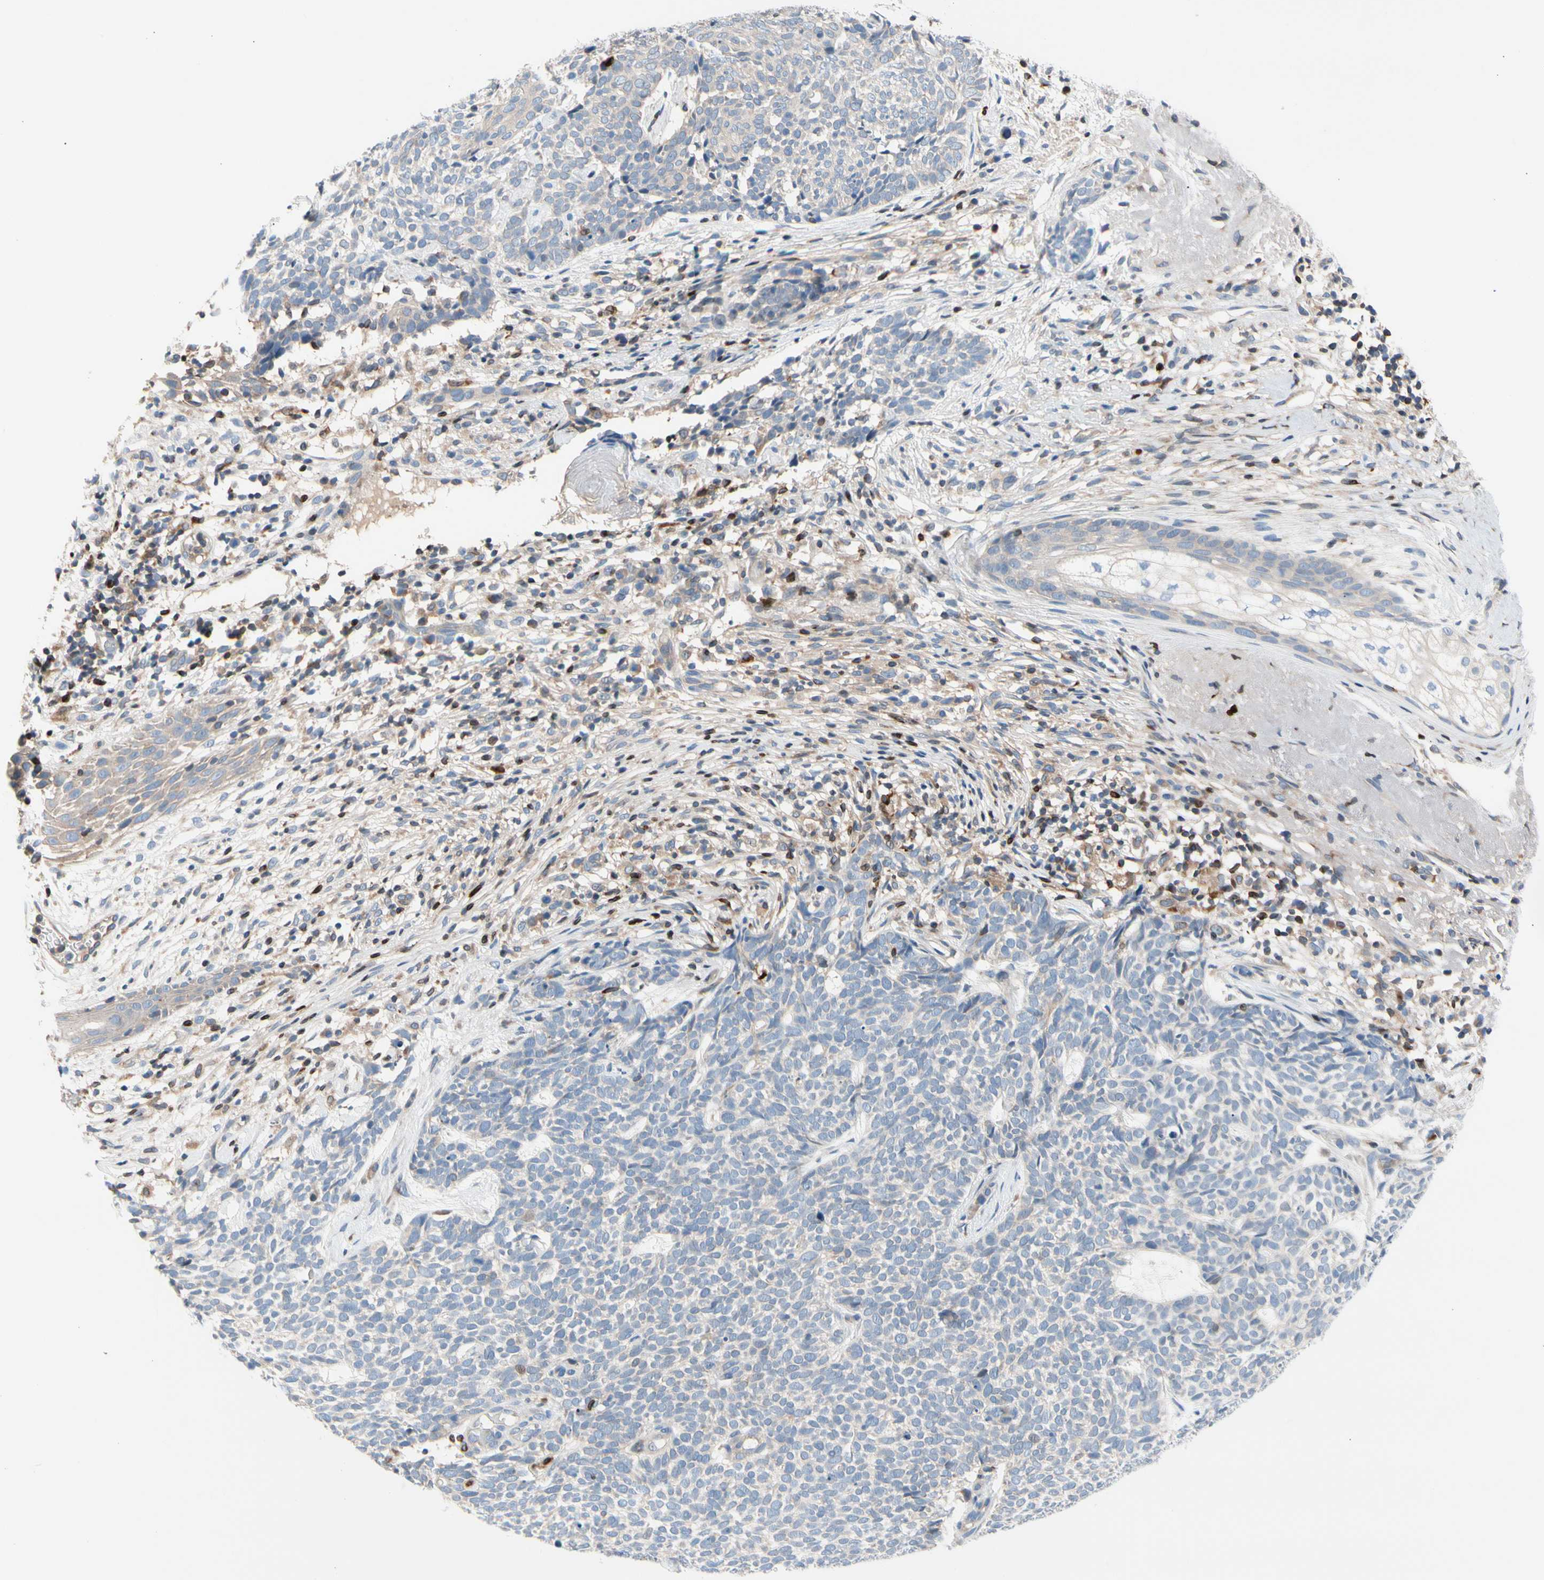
{"staining": {"intensity": "negative", "quantity": "none", "location": "none"}, "tissue": "skin cancer", "cell_type": "Tumor cells", "image_type": "cancer", "snomed": [{"axis": "morphology", "description": "Basal cell carcinoma"}, {"axis": "topography", "description": "Skin"}], "caption": "Immunohistochemical staining of human basal cell carcinoma (skin) displays no significant expression in tumor cells. (Immunohistochemistry (ihc), brightfield microscopy, high magnification).", "gene": "MAP3K3", "patient": {"sex": "female", "age": 84}}